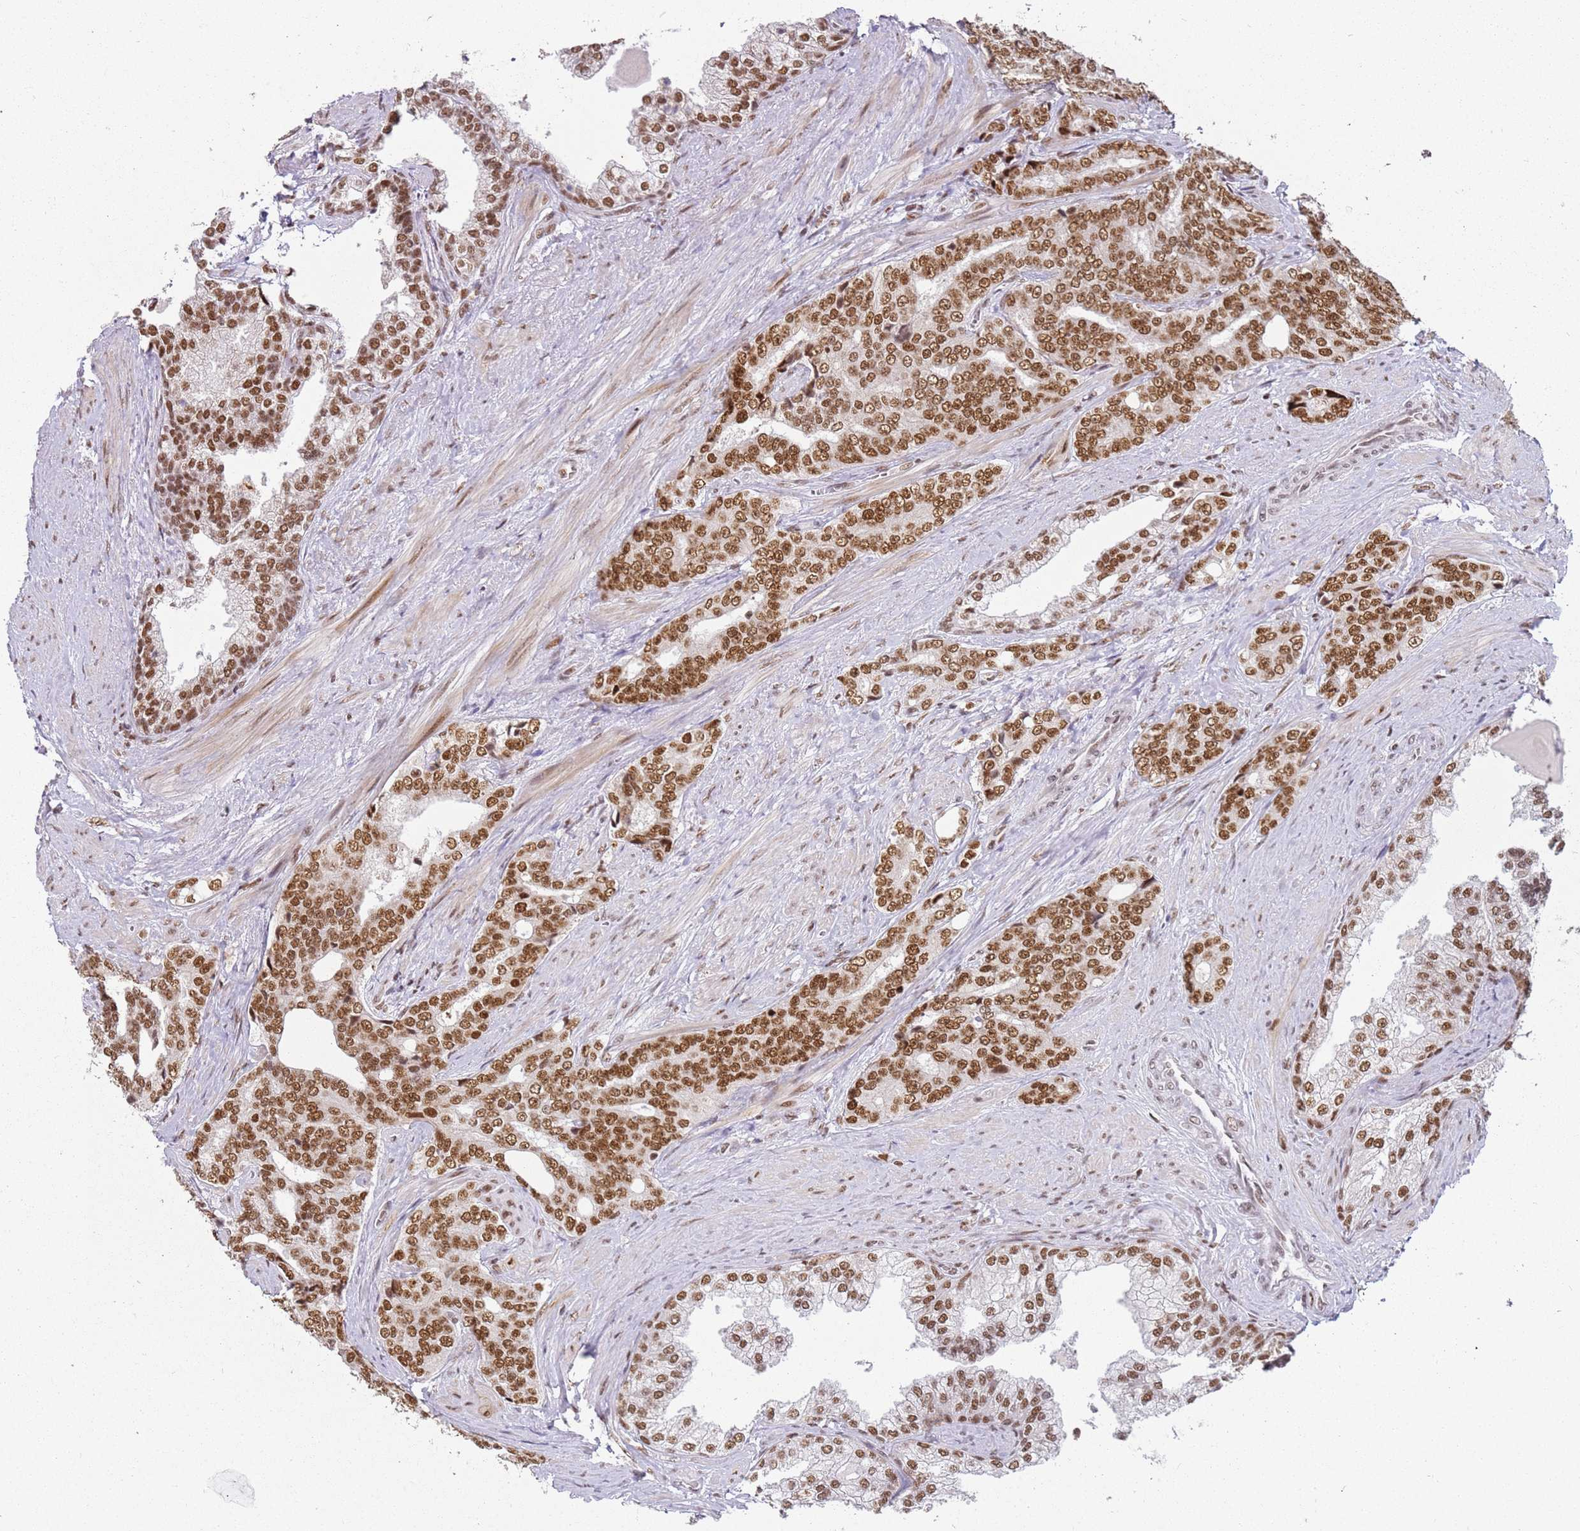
{"staining": {"intensity": "moderate", "quantity": ">75%", "location": "nuclear"}, "tissue": "prostate cancer", "cell_type": "Tumor cells", "image_type": "cancer", "snomed": [{"axis": "morphology", "description": "Adenocarcinoma, High grade"}, {"axis": "topography", "description": "Prostate"}], "caption": "Prostate cancer (adenocarcinoma (high-grade)) stained for a protein (brown) demonstrates moderate nuclear positive staining in about >75% of tumor cells.", "gene": "TENT4A", "patient": {"sex": "male", "age": 67}}